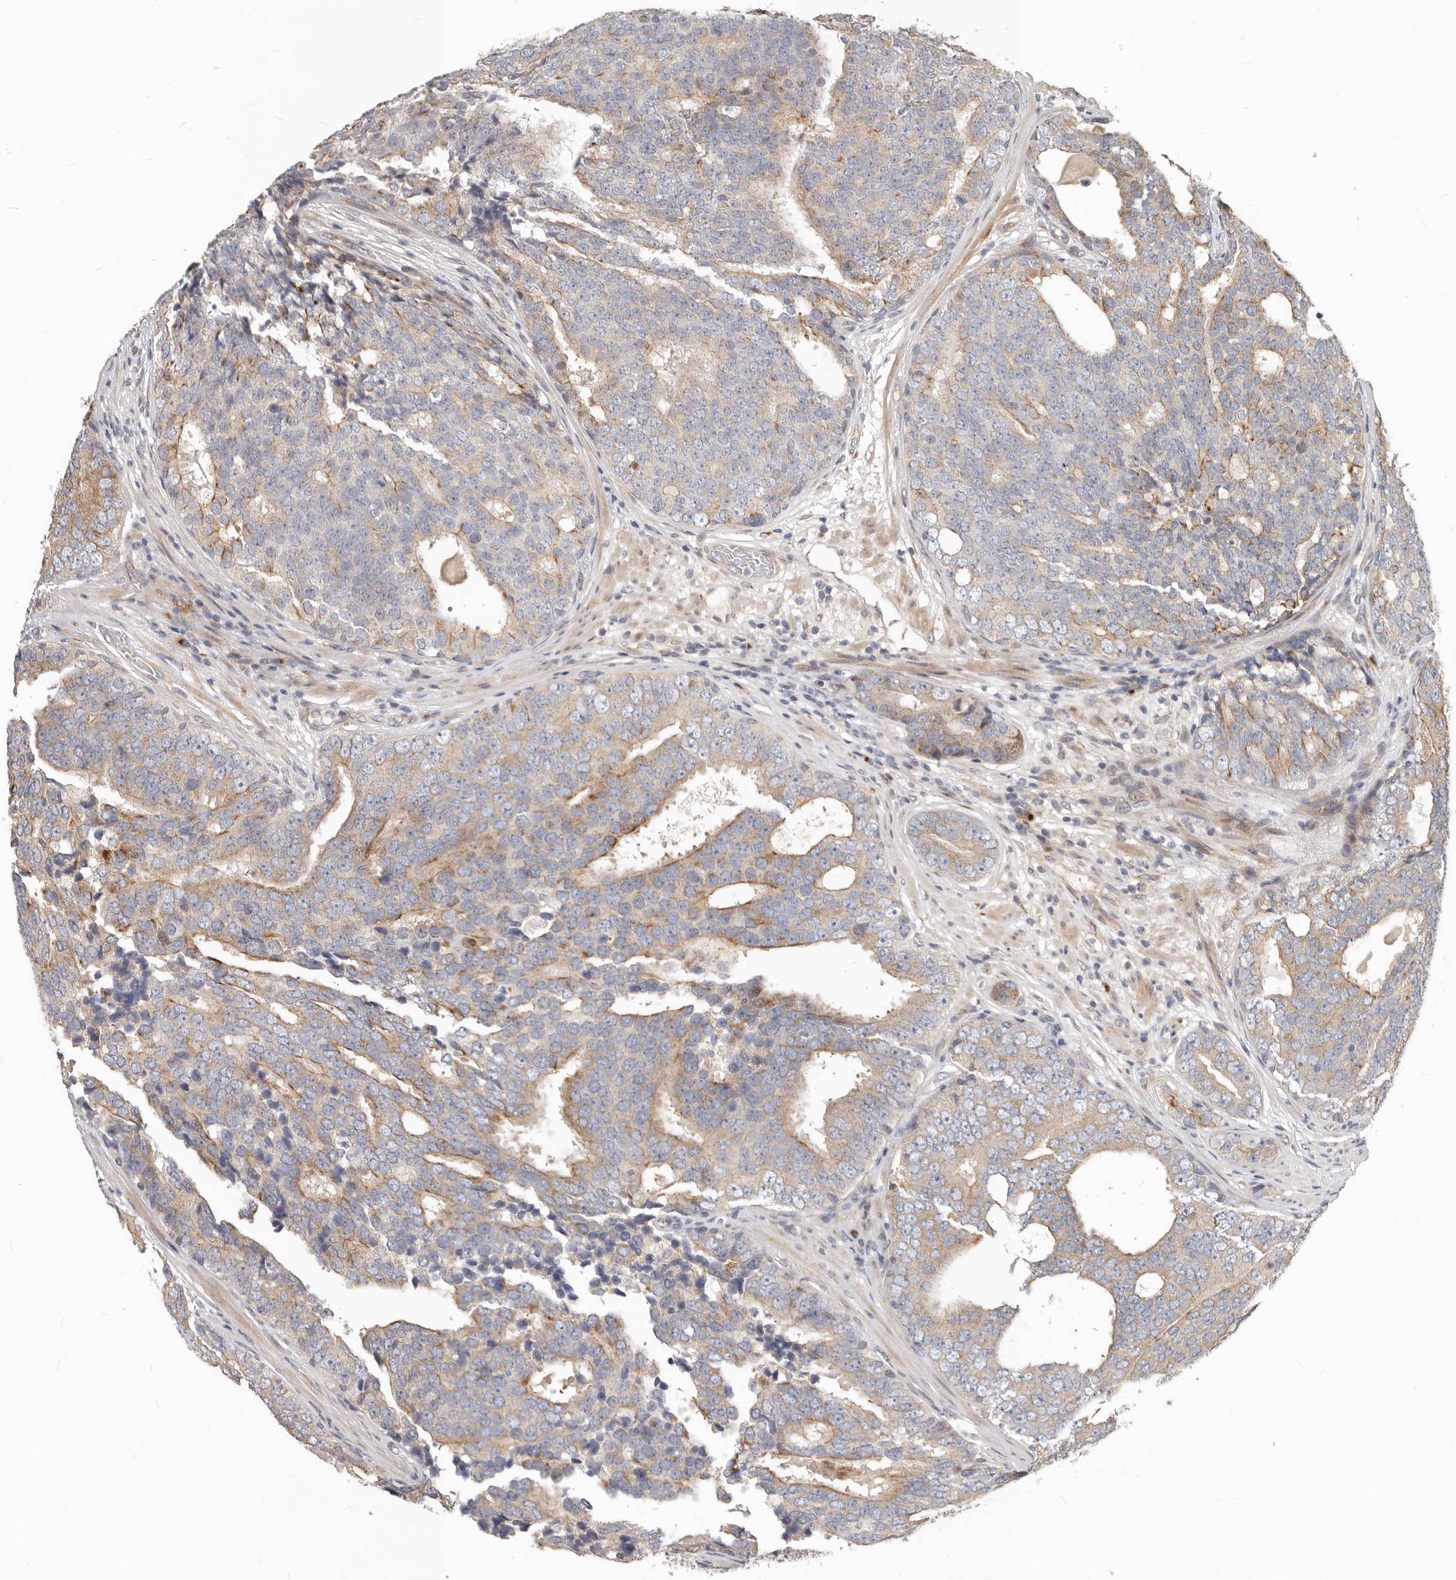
{"staining": {"intensity": "moderate", "quantity": "25%-75%", "location": "cytoplasmic/membranous"}, "tissue": "prostate cancer", "cell_type": "Tumor cells", "image_type": "cancer", "snomed": [{"axis": "morphology", "description": "Adenocarcinoma, High grade"}, {"axis": "topography", "description": "Prostate"}], "caption": "Immunohistochemistry histopathology image of prostate cancer (high-grade adenocarcinoma) stained for a protein (brown), which reveals medium levels of moderate cytoplasmic/membranous staining in approximately 25%-75% of tumor cells.", "gene": "NPY4R", "patient": {"sex": "male", "age": 56}}